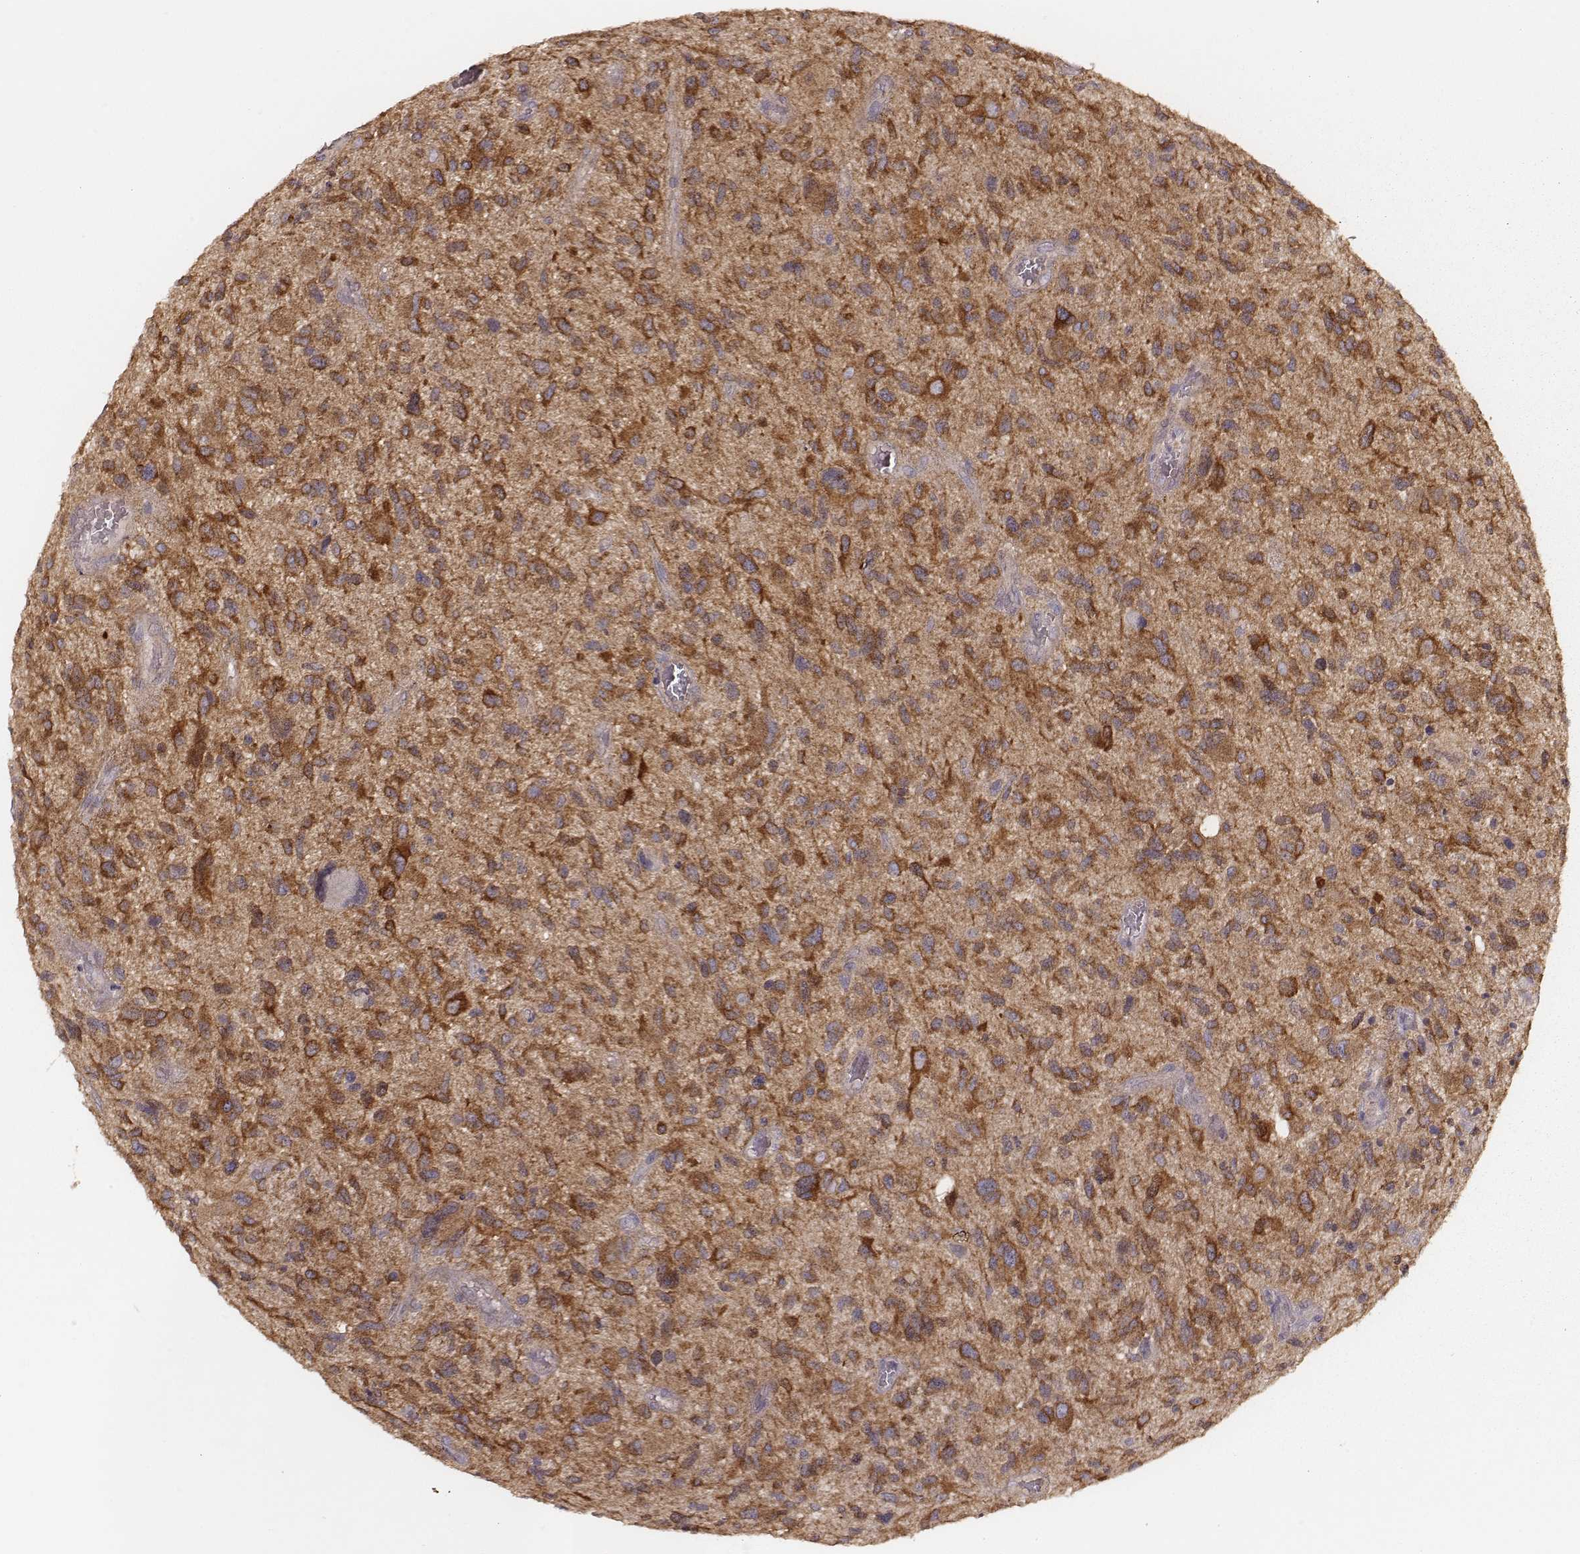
{"staining": {"intensity": "moderate", "quantity": ">75%", "location": "cytoplasmic/membranous"}, "tissue": "glioma", "cell_type": "Tumor cells", "image_type": "cancer", "snomed": [{"axis": "morphology", "description": "Glioma, malignant, NOS"}, {"axis": "morphology", "description": "Glioma, malignant, High grade"}, {"axis": "topography", "description": "Brain"}], "caption": "Glioma was stained to show a protein in brown. There is medium levels of moderate cytoplasmic/membranous staining in about >75% of tumor cells. Using DAB (3,3'-diaminobenzidine) (brown) and hematoxylin (blue) stains, captured at high magnification using brightfield microscopy.", "gene": "CARS1", "patient": {"sex": "female", "age": 71}}